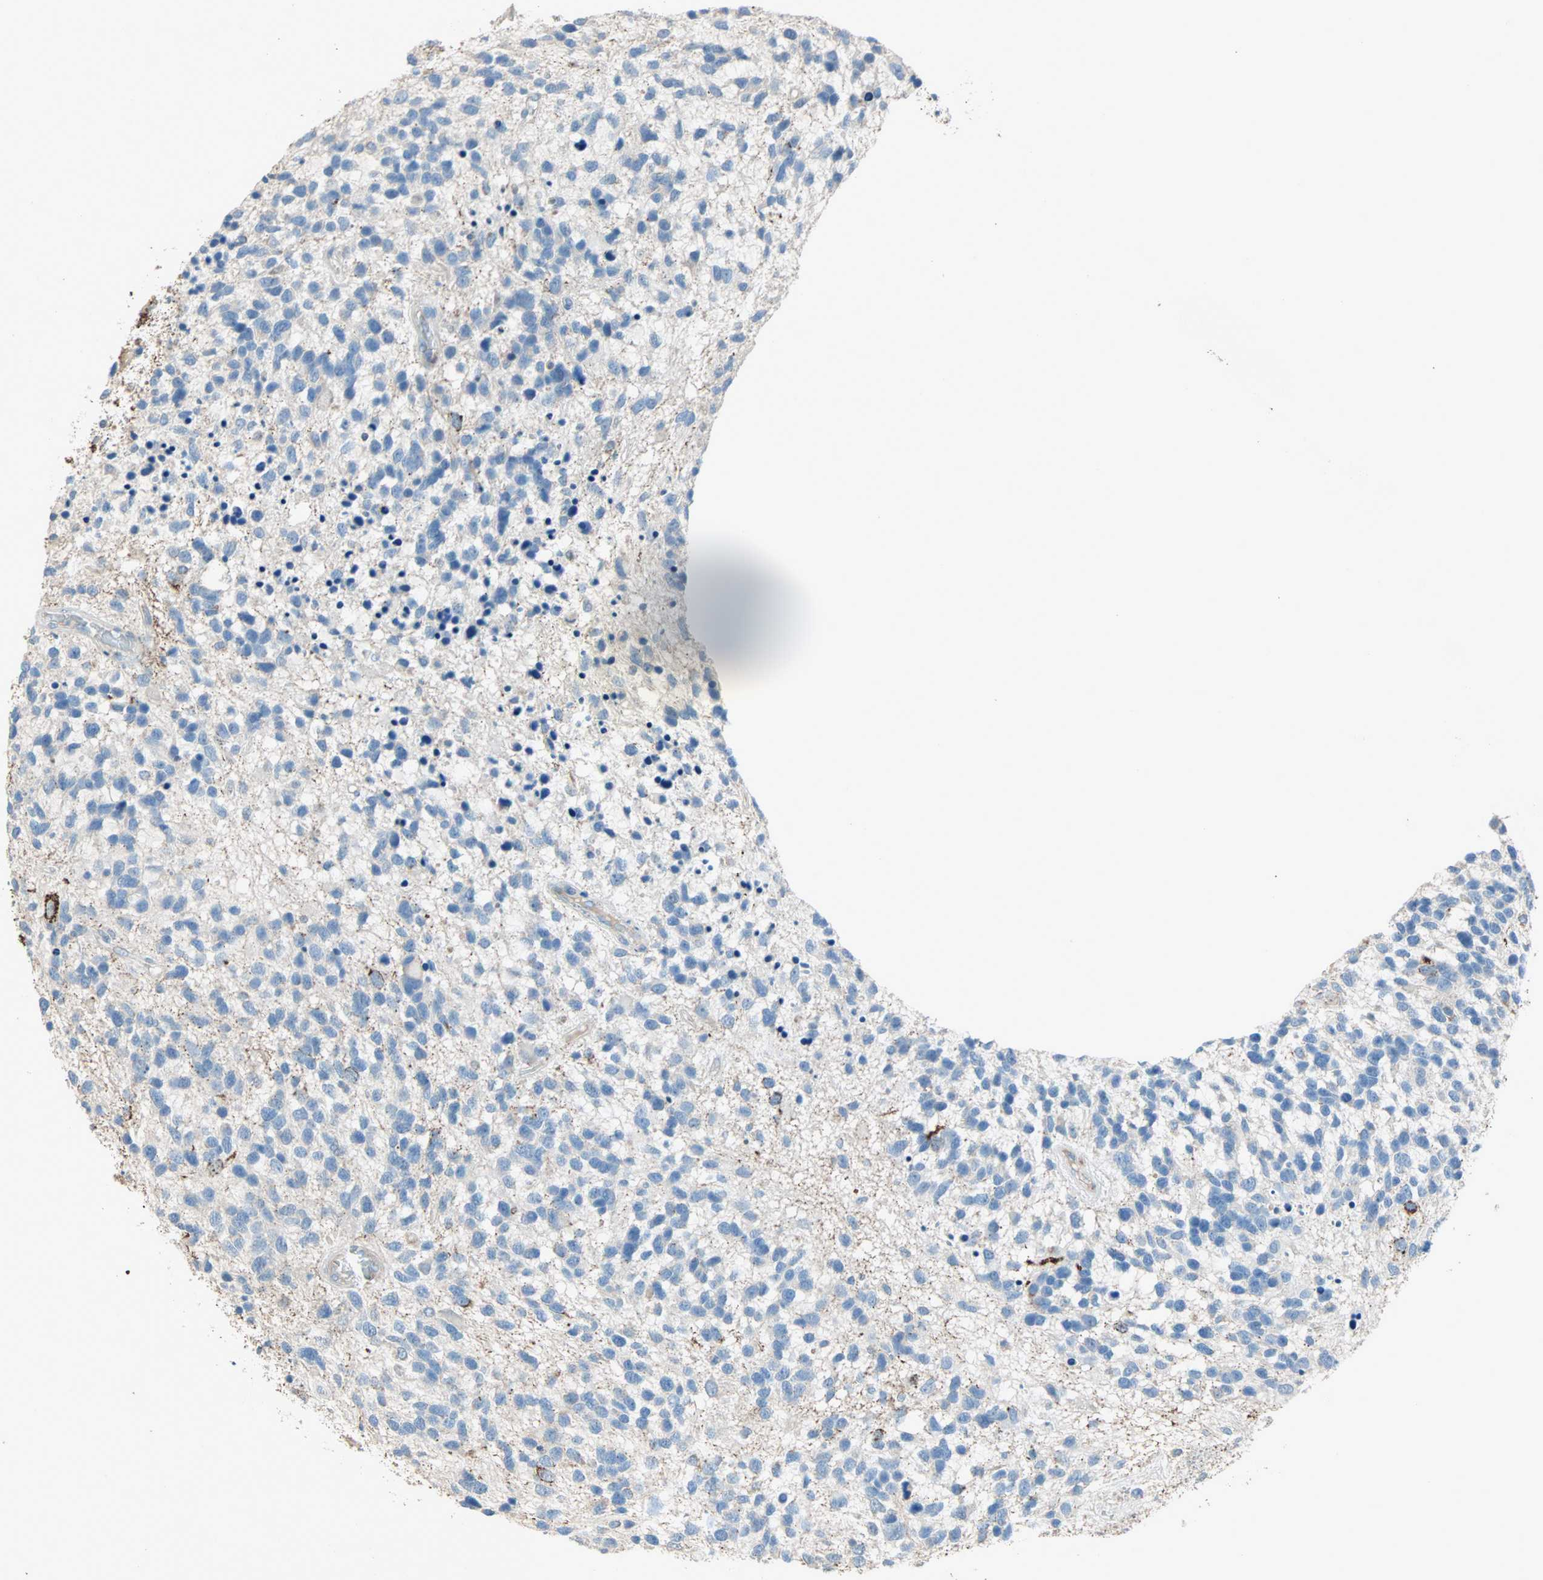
{"staining": {"intensity": "negative", "quantity": "none", "location": "none"}, "tissue": "glioma", "cell_type": "Tumor cells", "image_type": "cancer", "snomed": [{"axis": "morphology", "description": "Glioma, malignant, High grade"}, {"axis": "topography", "description": "Brain"}], "caption": "Tumor cells show no significant protein staining in glioma.", "gene": "ACVRL1", "patient": {"sex": "female", "age": 58}}